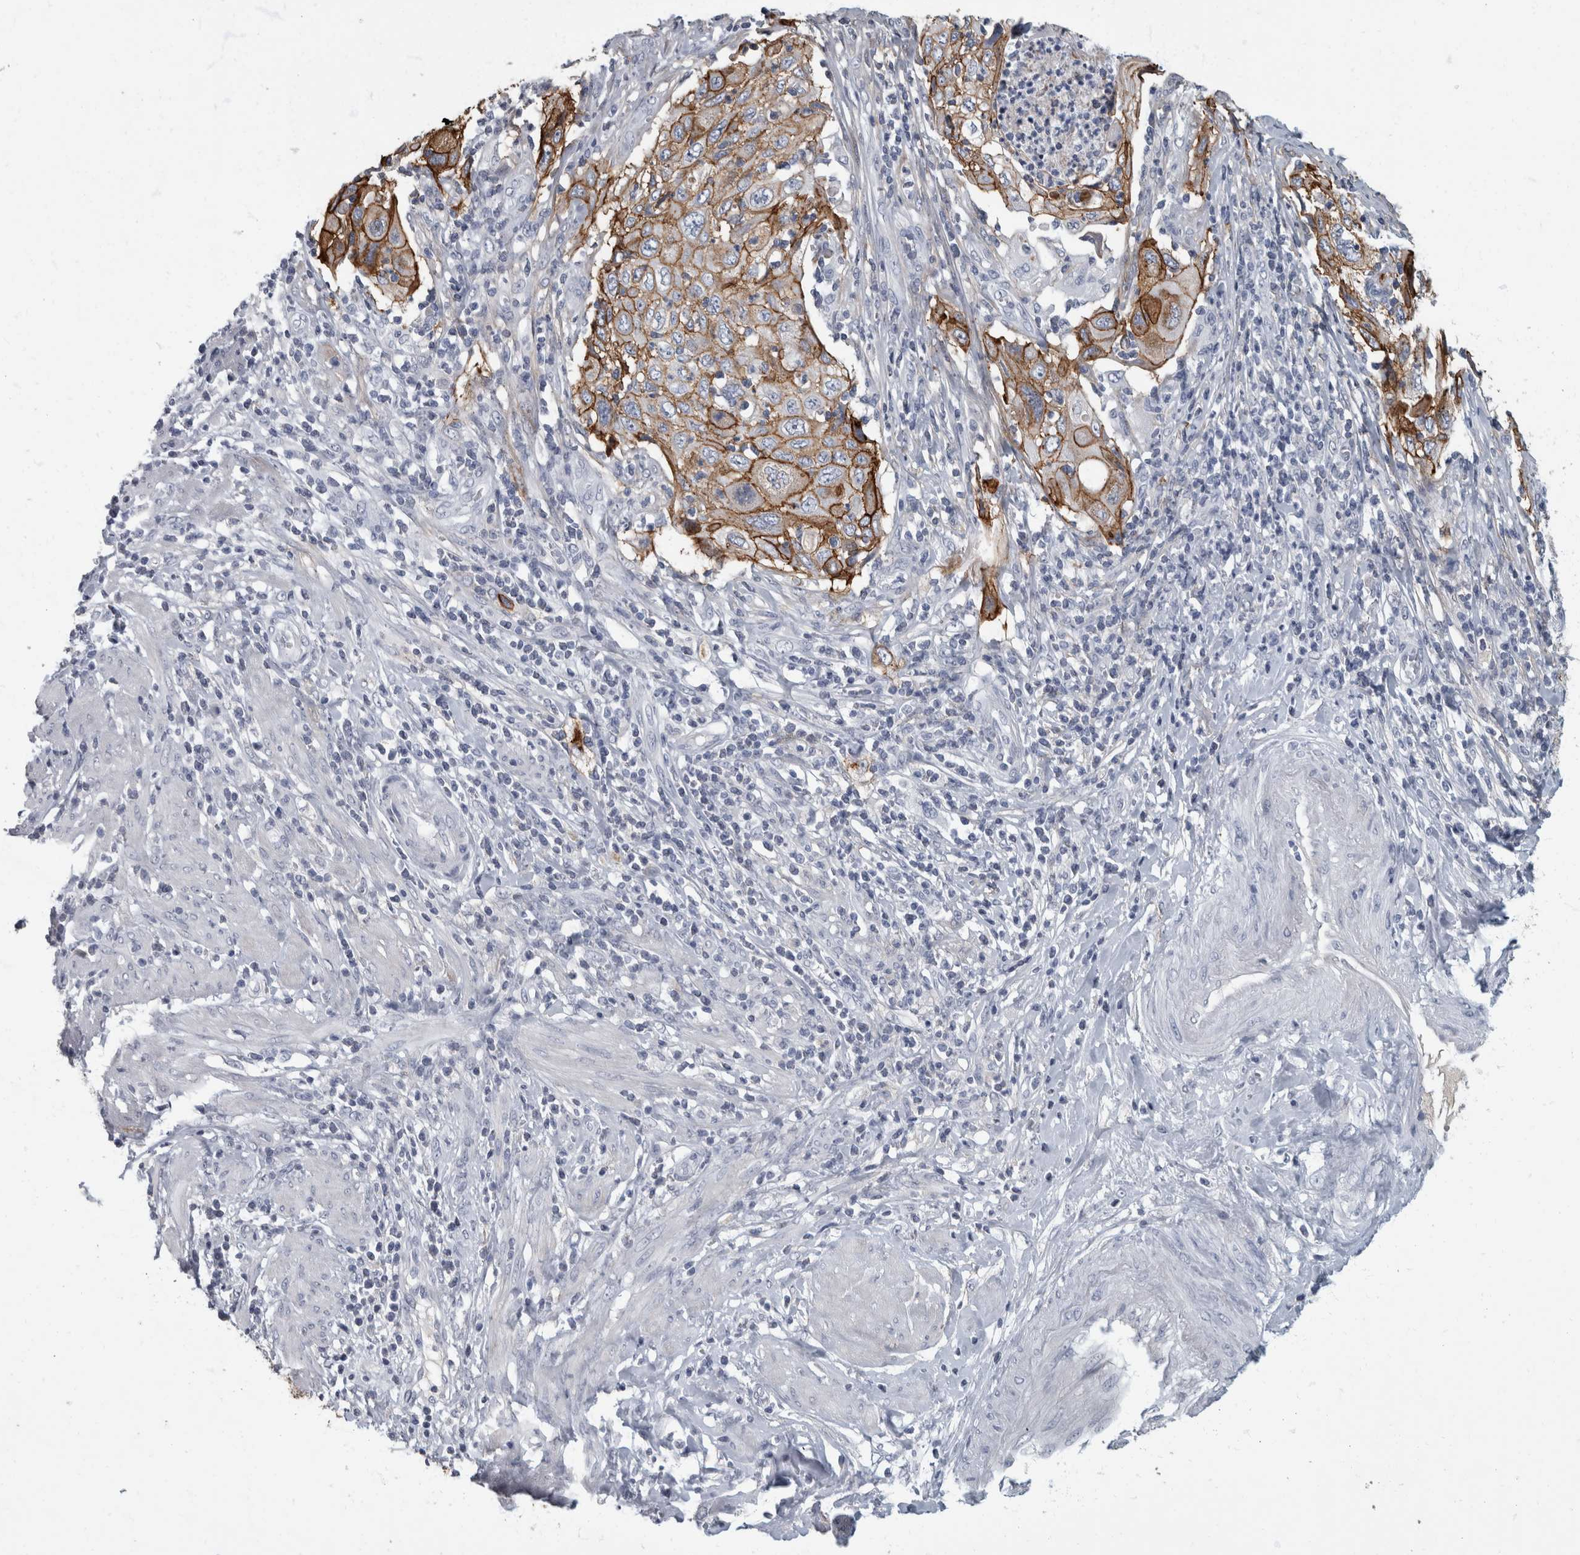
{"staining": {"intensity": "moderate", "quantity": ">75%", "location": "cytoplasmic/membranous"}, "tissue": "cervical cancer", "cell_type": "Tumor cells", "image_type": "cancer", "snomed": [{"axis": "morphology", "description": "Squamous cell carcinoma, NOS"}, {"axis": "topography", "description": "Cervix"}], "caption": "Cervical squamous cell carcinoma stained for a protein (brown) demonstrates moderate cytoplasmic/membranous positive positivity in approximately >75% of tumor cells.", "gene": "DSG2", "patient": {"sex": "female", "age": 70}}